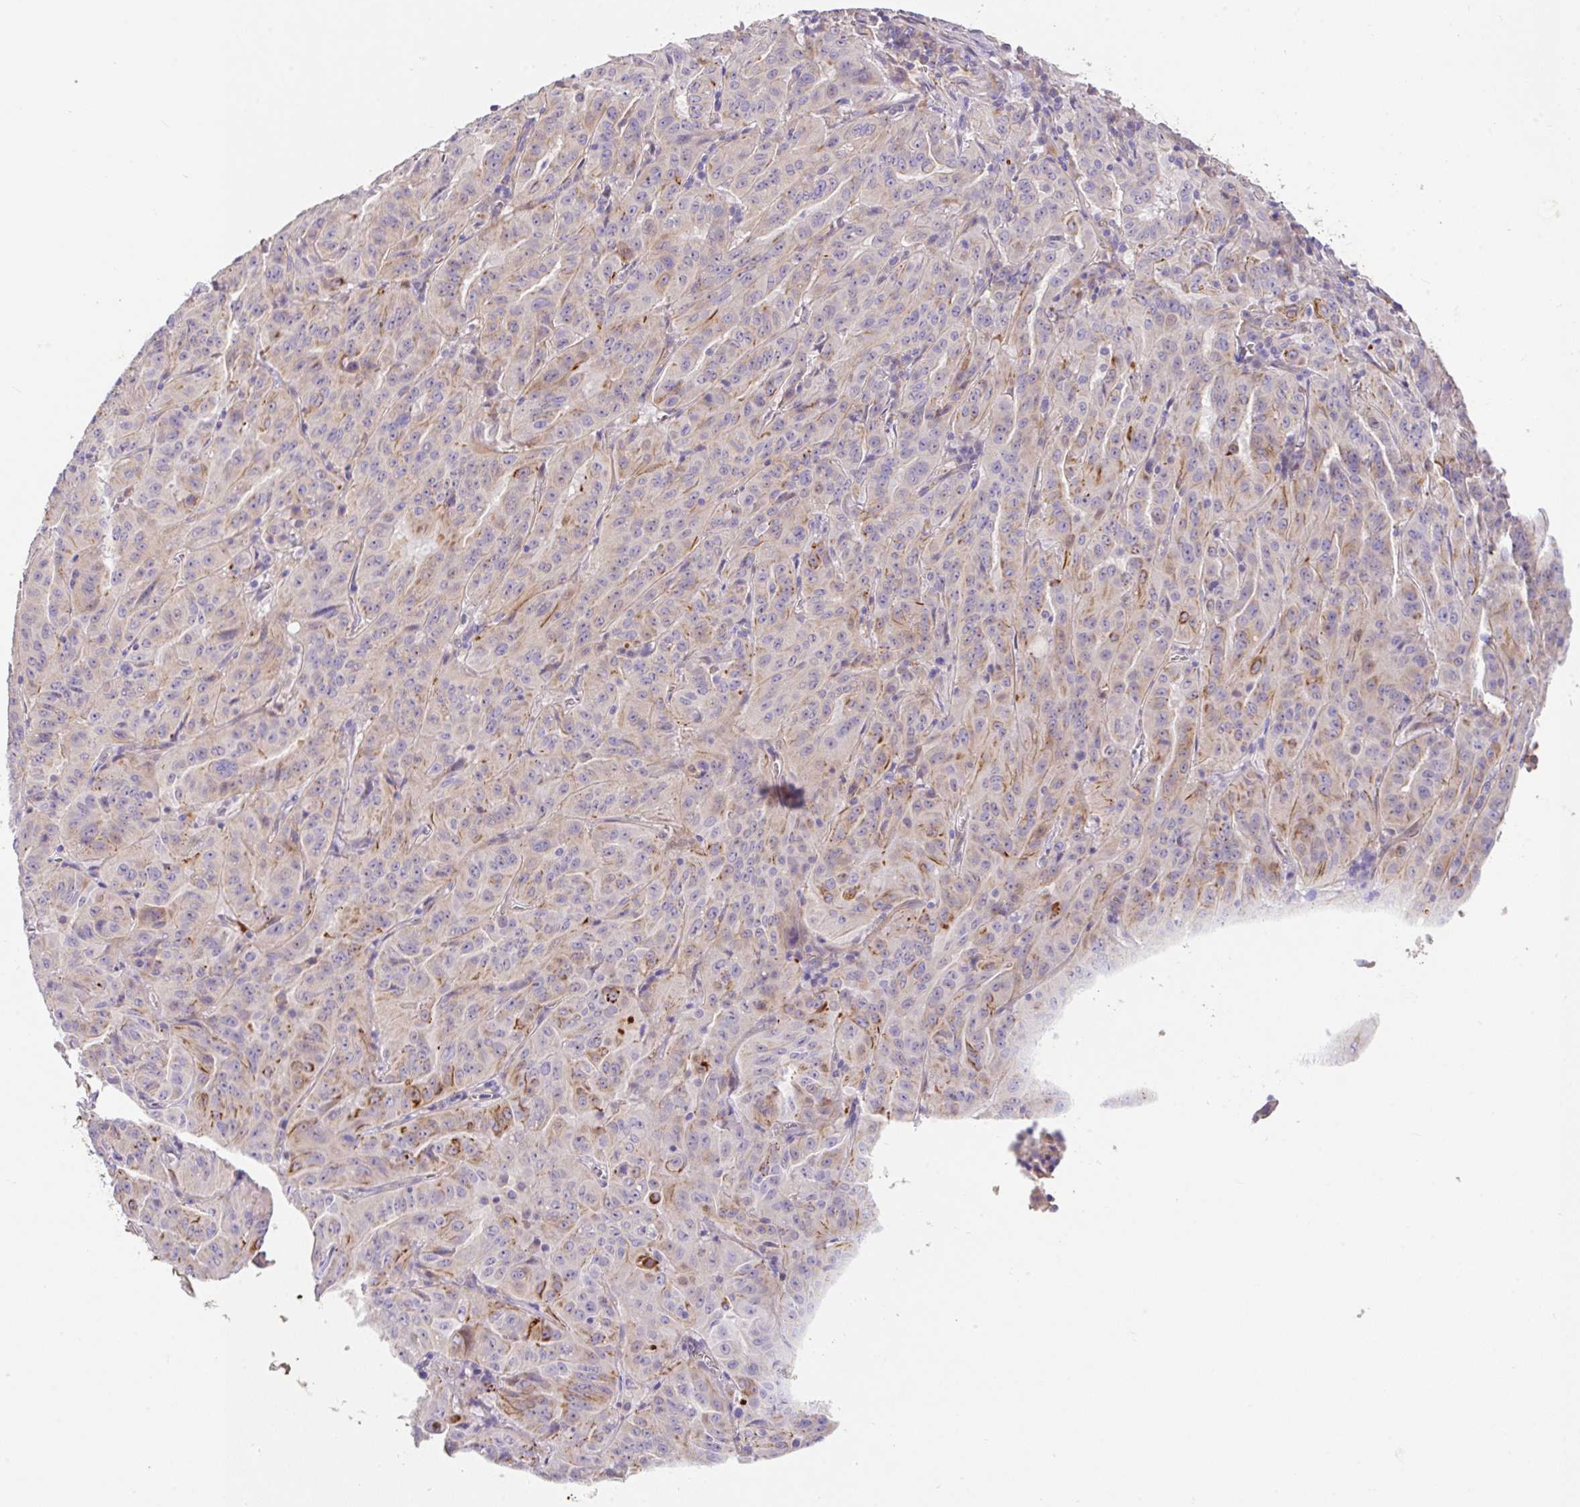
{"staining": {"intensity": "moderate", "quantity": "<25%", "location": "cytoplasmic/membranous"}, "tissue": "pancreatic cancer", "cell_type": "Tumor cells", "image_type": "cancer", "snomed": [{"axis": "morphology", "description": "Adenocarcinoma, NOS"}, {"axis": "topography", "description": "Pancreas"}], "caption": "Pancreatic cancer stained for a protein displays moderate cytoplasmic/membranous positivity in tumor cells.", "gene": "EPN3", "patient": {"sex": "male", "age": 63}}